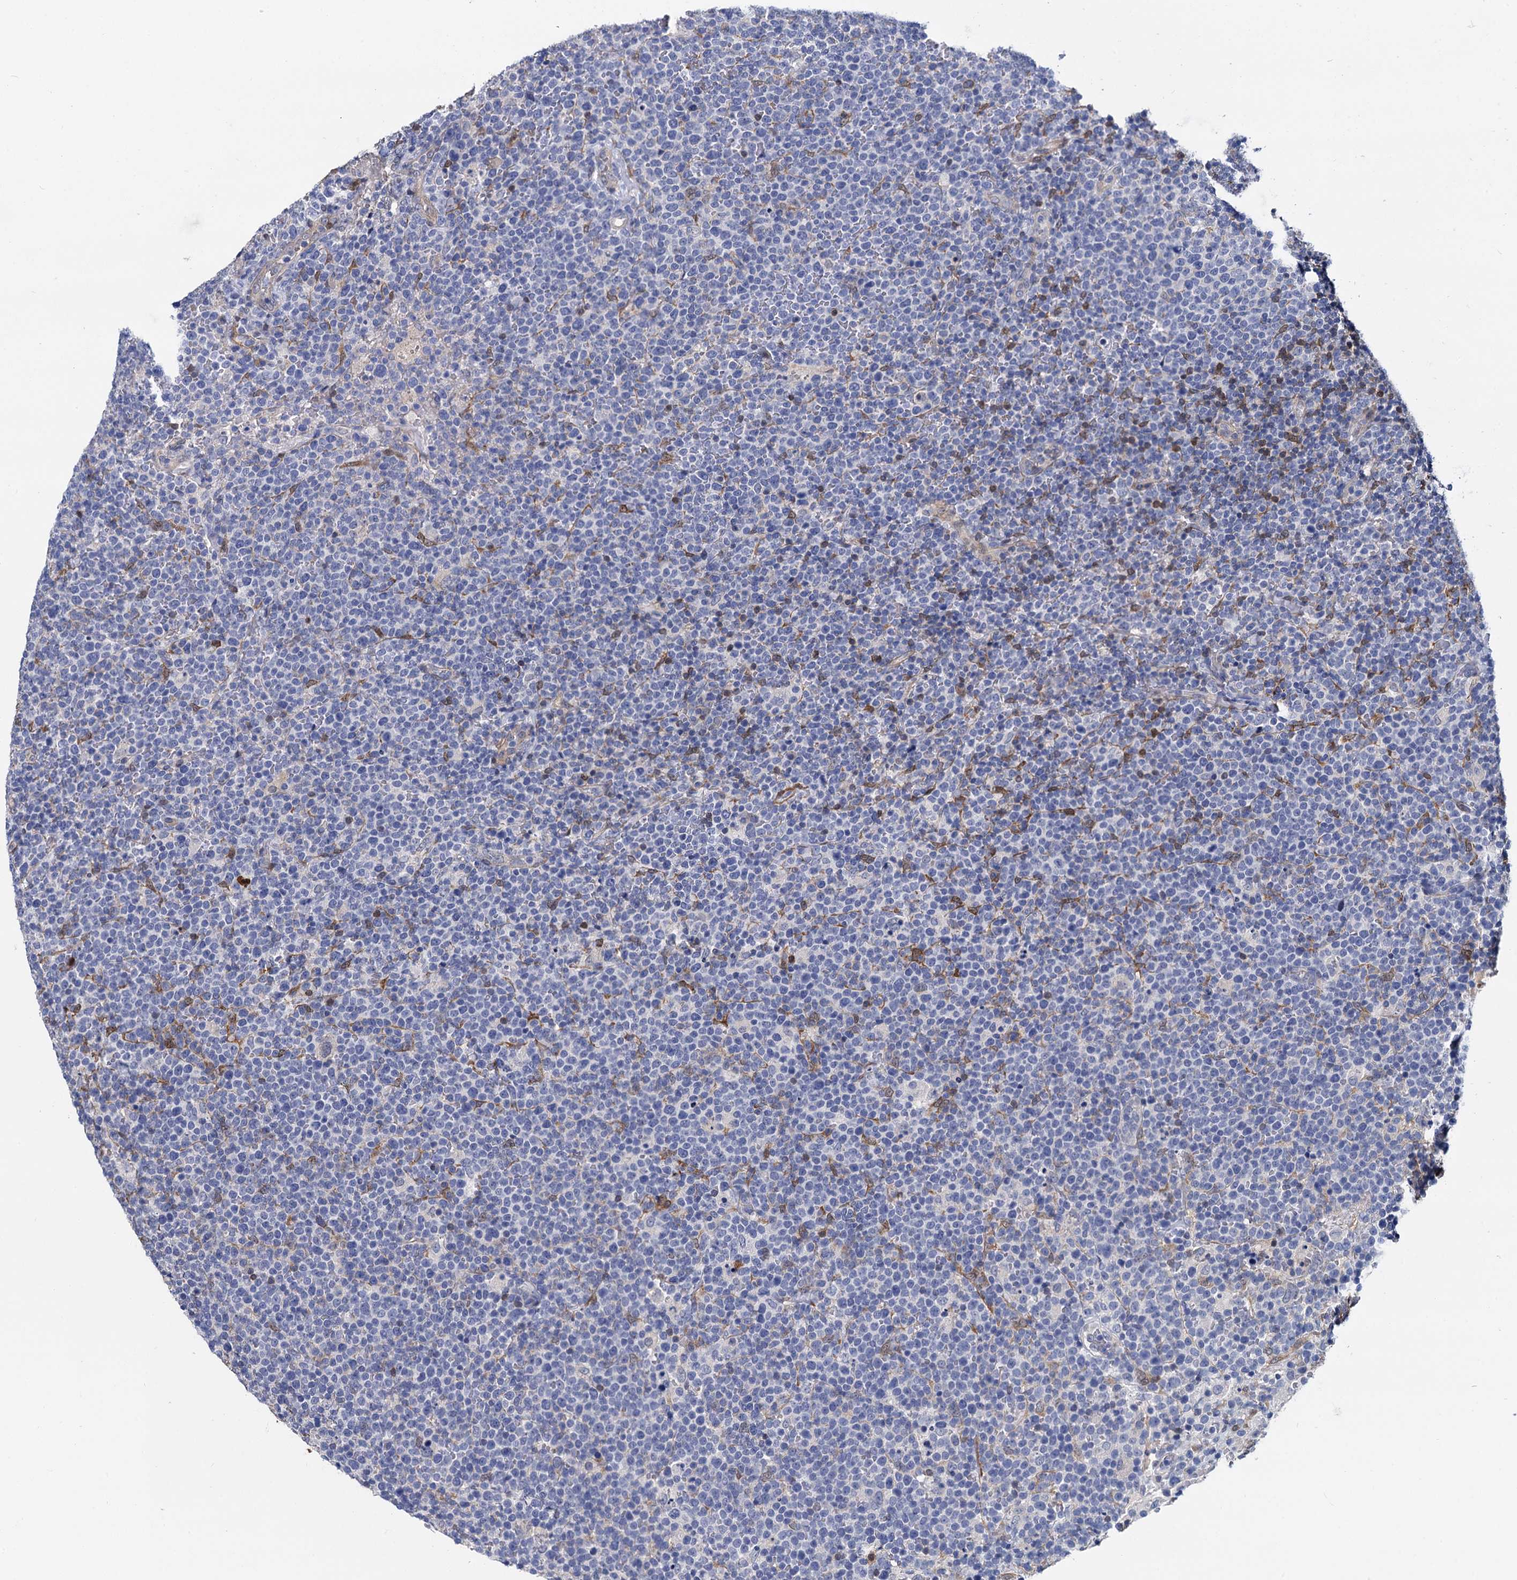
{"staining": {"intensity": "negative", "quantity": "none", "location": "none"}, "tissue": "lymphoma", "cell_type": "Tumor cells", "image_type": "cancer", "snomed": [{"axis": "morphology", "description": "Malignant lymphoma, non-Hodgkin's type, High grade"}, {"axis": "topography", "description": "Lymph node"}], "caption": "Tumor cells are negative for protein expression in human lymphoma.", "gene": "GSTM3", "patient": {"sex": "male", "age": 61}}